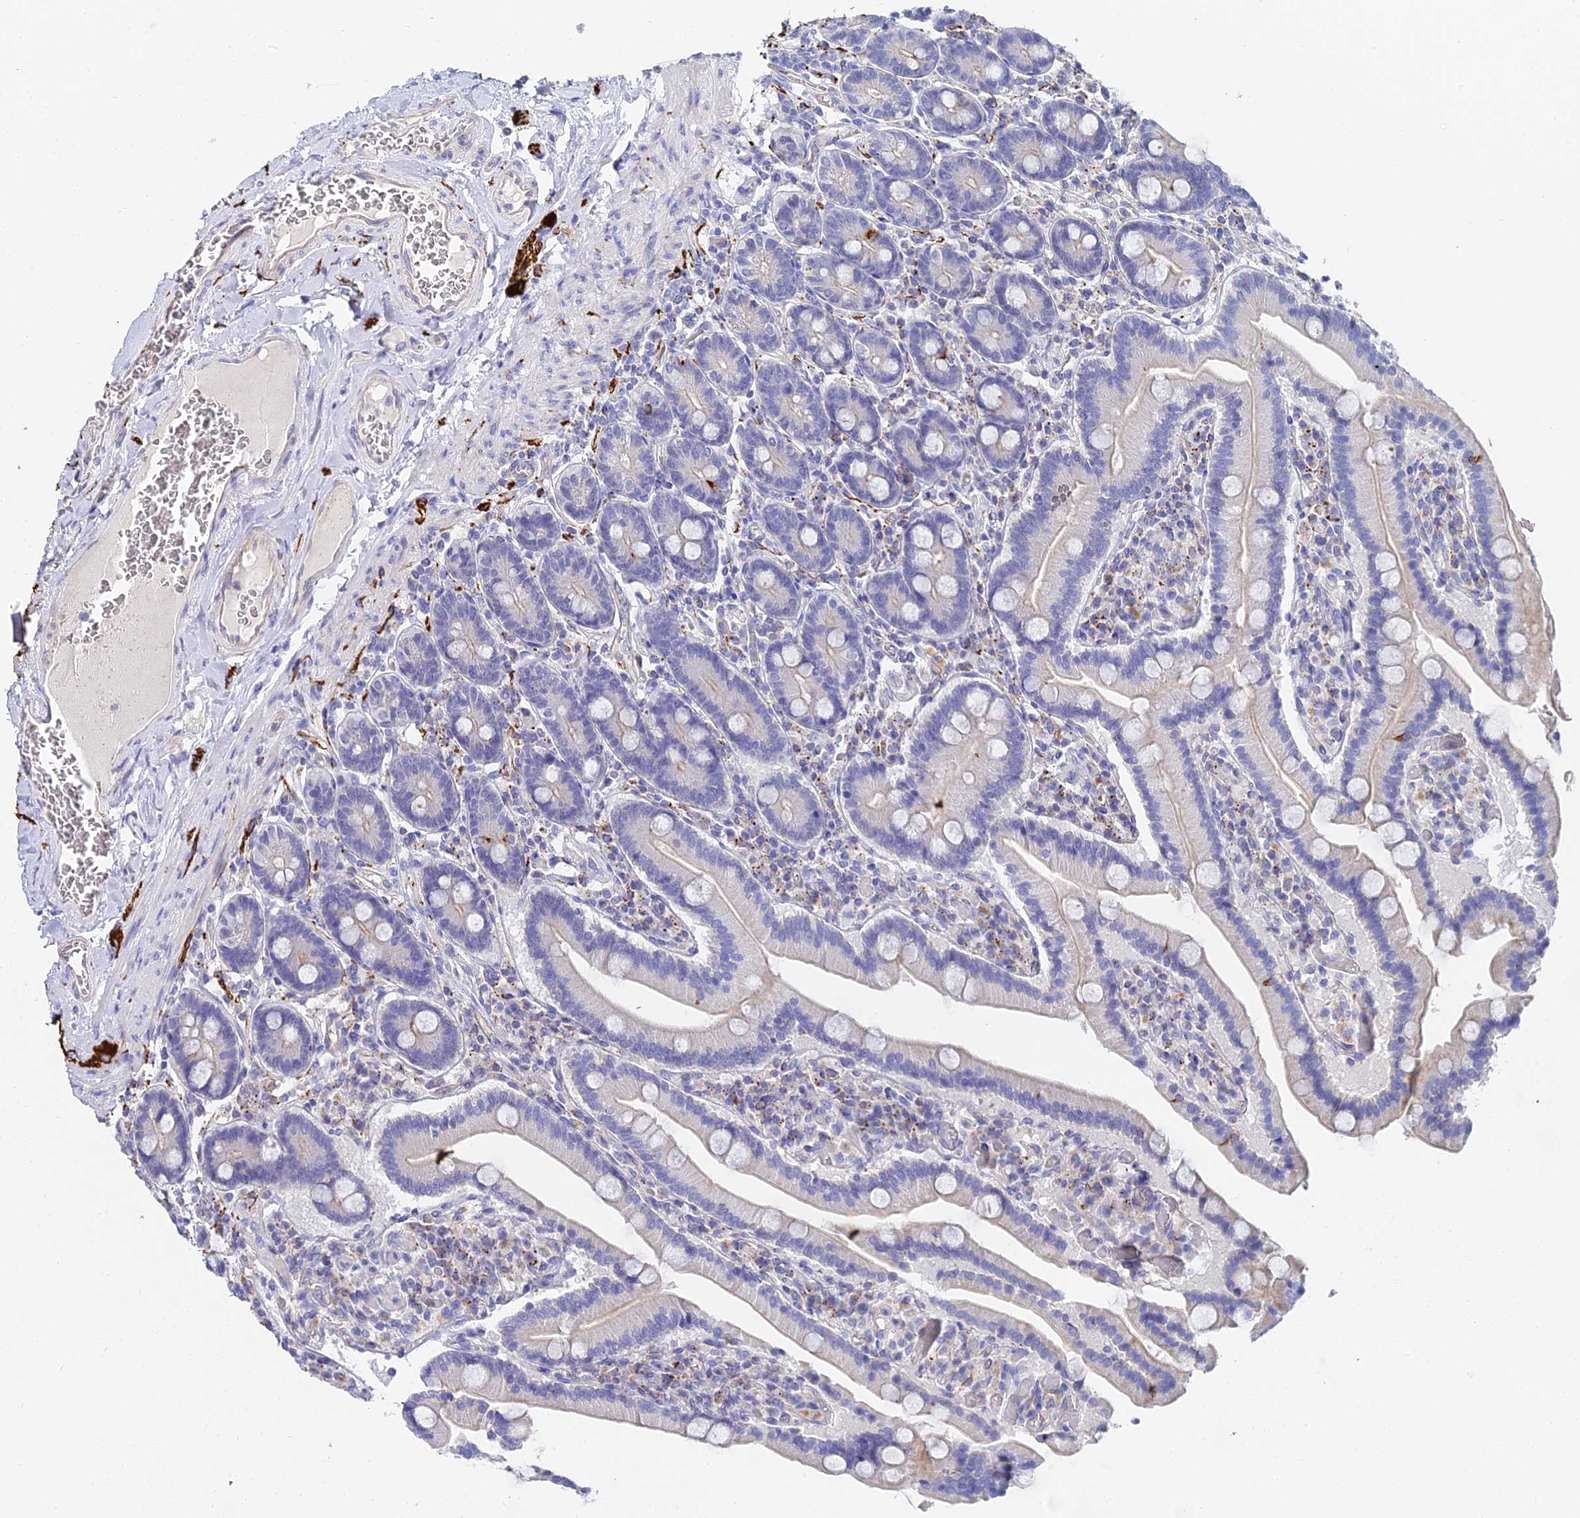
{"staining": {"intensity": "weak", "quantity": "<25%", "location": "cytoplasmic/membranous"}, "tissue": "duodenum", "cell_type": "Glandular cells", "image_type": "normal", "snomed": [{"axis": "morphology", "description": "Normal tissue, NOS"}, {"axis": "topography", "description": "Duodenum"}], "caption": "Immunohistochemistry (IHC) of normal human duodenum reveals no expression in glandular cells. (Stains: DAB (3,3'-diaminobenzidine) IHC with hematoxylin counter stain, Microscopy: brightfield microscopy at high magnification).", "gene": "APOBEC3H", "patient": {"sex": "female", "age": 62}}